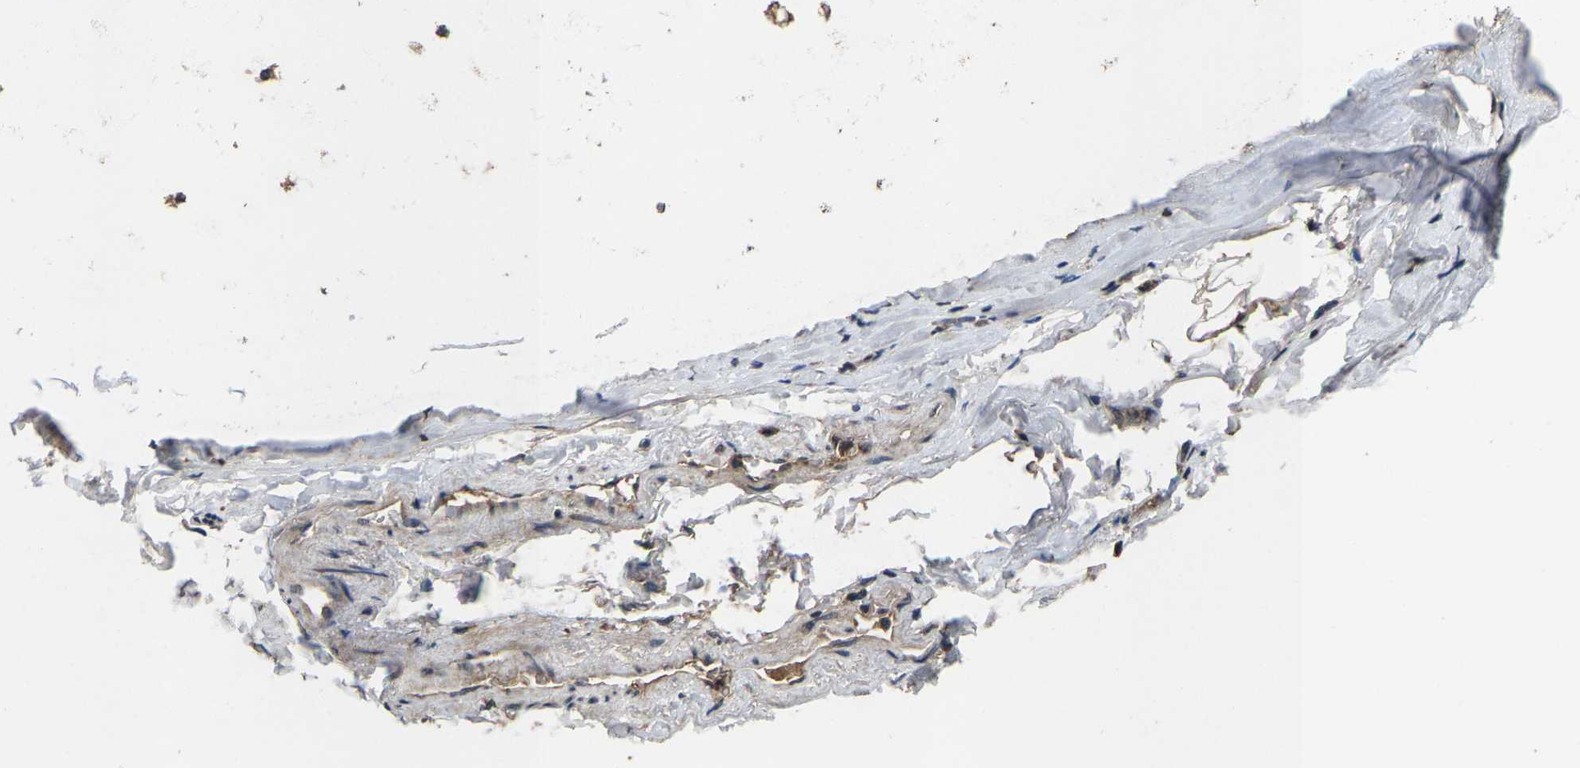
{"staining": {"intensity": "moderate", "quantity": ">75%", "location": "cytoplasmic/membranous,nuclear"}, "tissue": "bronchus", "cell_type": "Respiratory epithelial cells", "image_type": "normal", "snomed": [{"axis": "morphology", "description": "Normal tissue, NOS"}, {"axis": "morphology", "description": "Inflammation, NOS"}, {"axis": "topography", "description": "Cartilage tissue"}, {"axis": "topography", "description": "Bronchus"}], "caption": "A brown stain labels moderate cytoplasmic/membranous,nuclear staining of a protein in respiratory epithelial cells of unremarkable bronchus. The staining is performed using DAB brown chromogen to label protein expression. The nuclei are counter-stained blue using hematoxylin.", "gene": "HUWE1", "patient": {"sex": "male", "age": 77}}